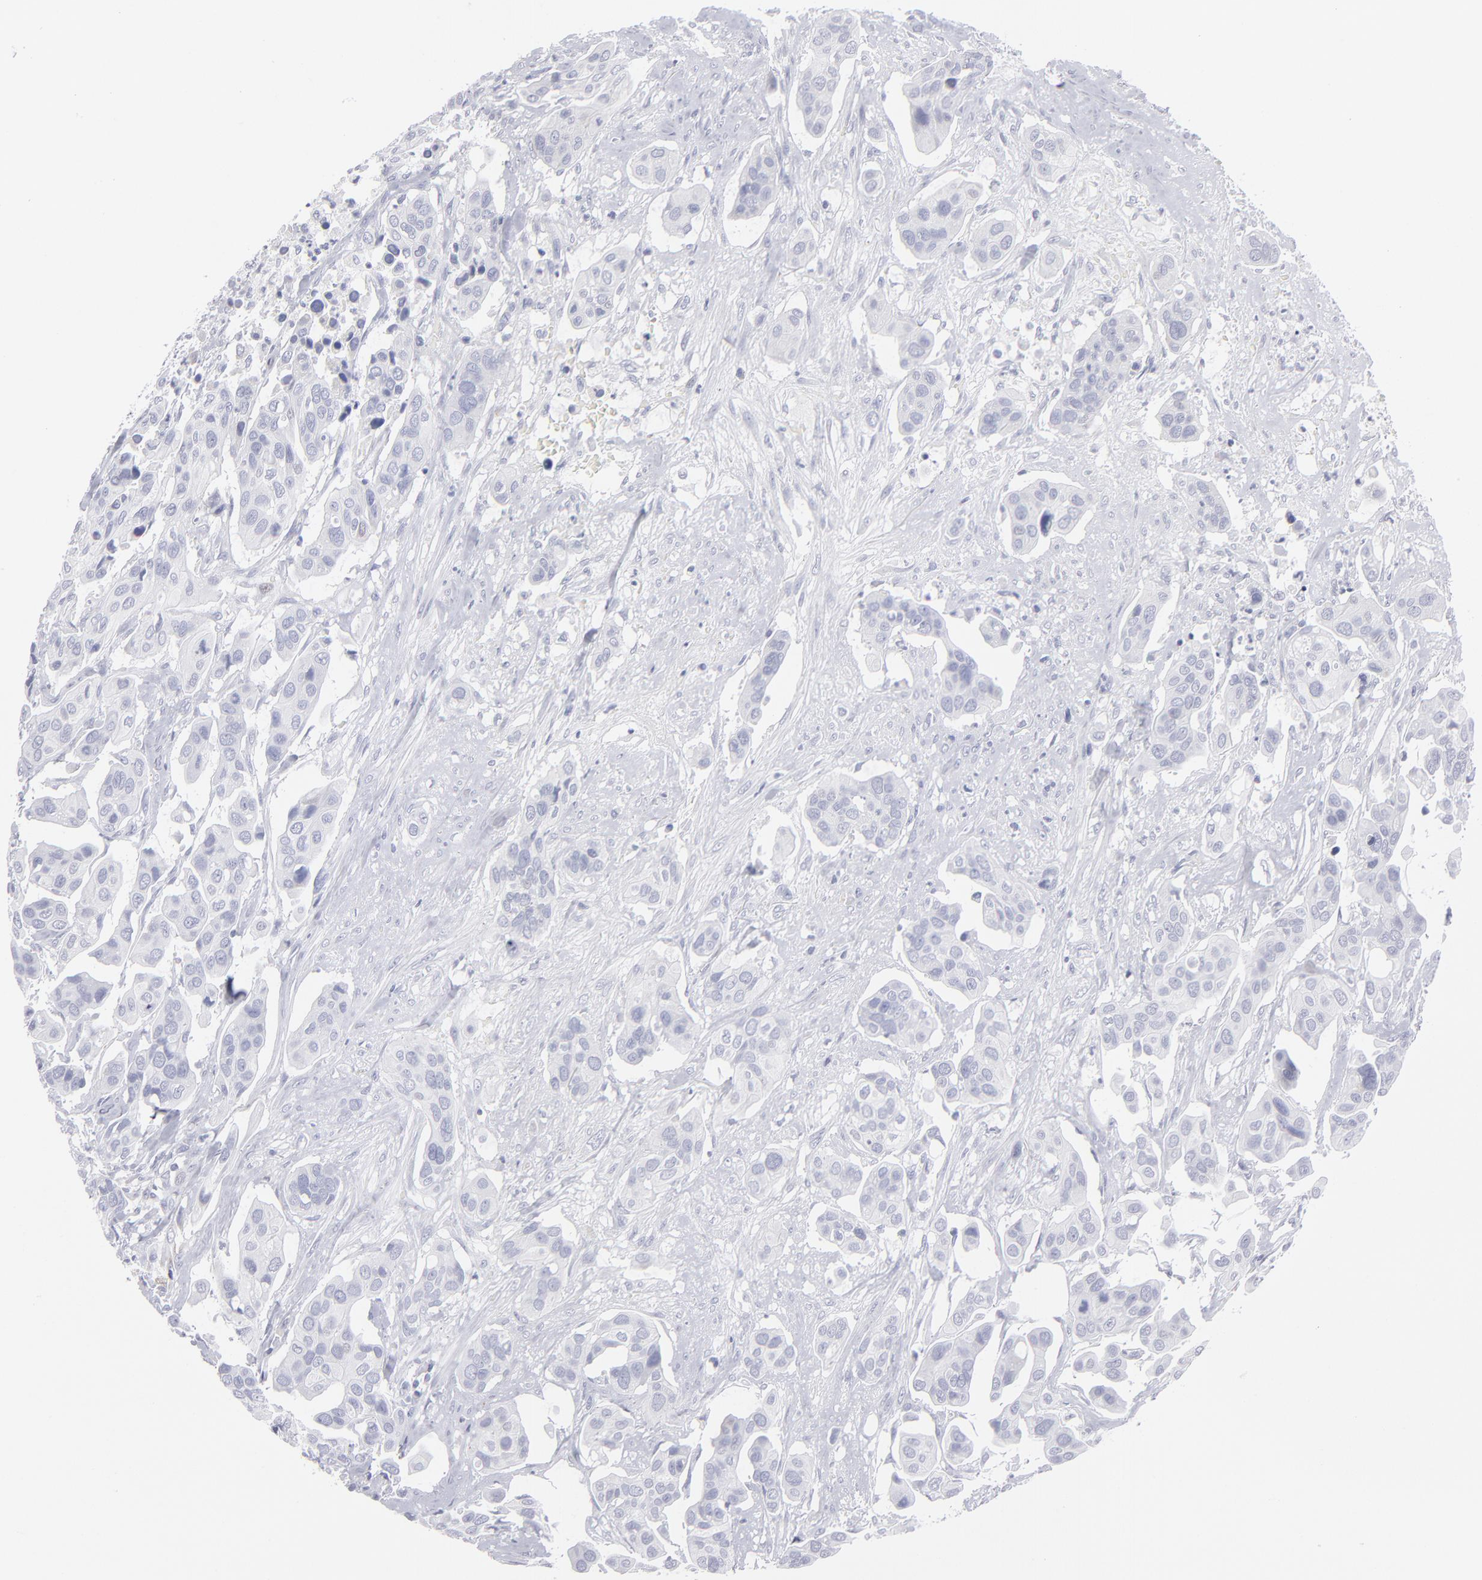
{"staining": {"intensity": "negative", "quantity": "none", "location": "none"}, "tissue": "urothelial cancer", "cell_type": "Tumor cells", "image_type": "cancer", "snomed": [{"axis": "morphology", "description": "Adenocarcinoma, NOS"}, {"axis": "topography", "description": "Urinary bladder"}], "caption": "Protein analysis of adenocarcinoma demonstrates no significant positivity in tumor cells.", "gene": "CADM3", "patient": {"sex": "male", "age": 61}}